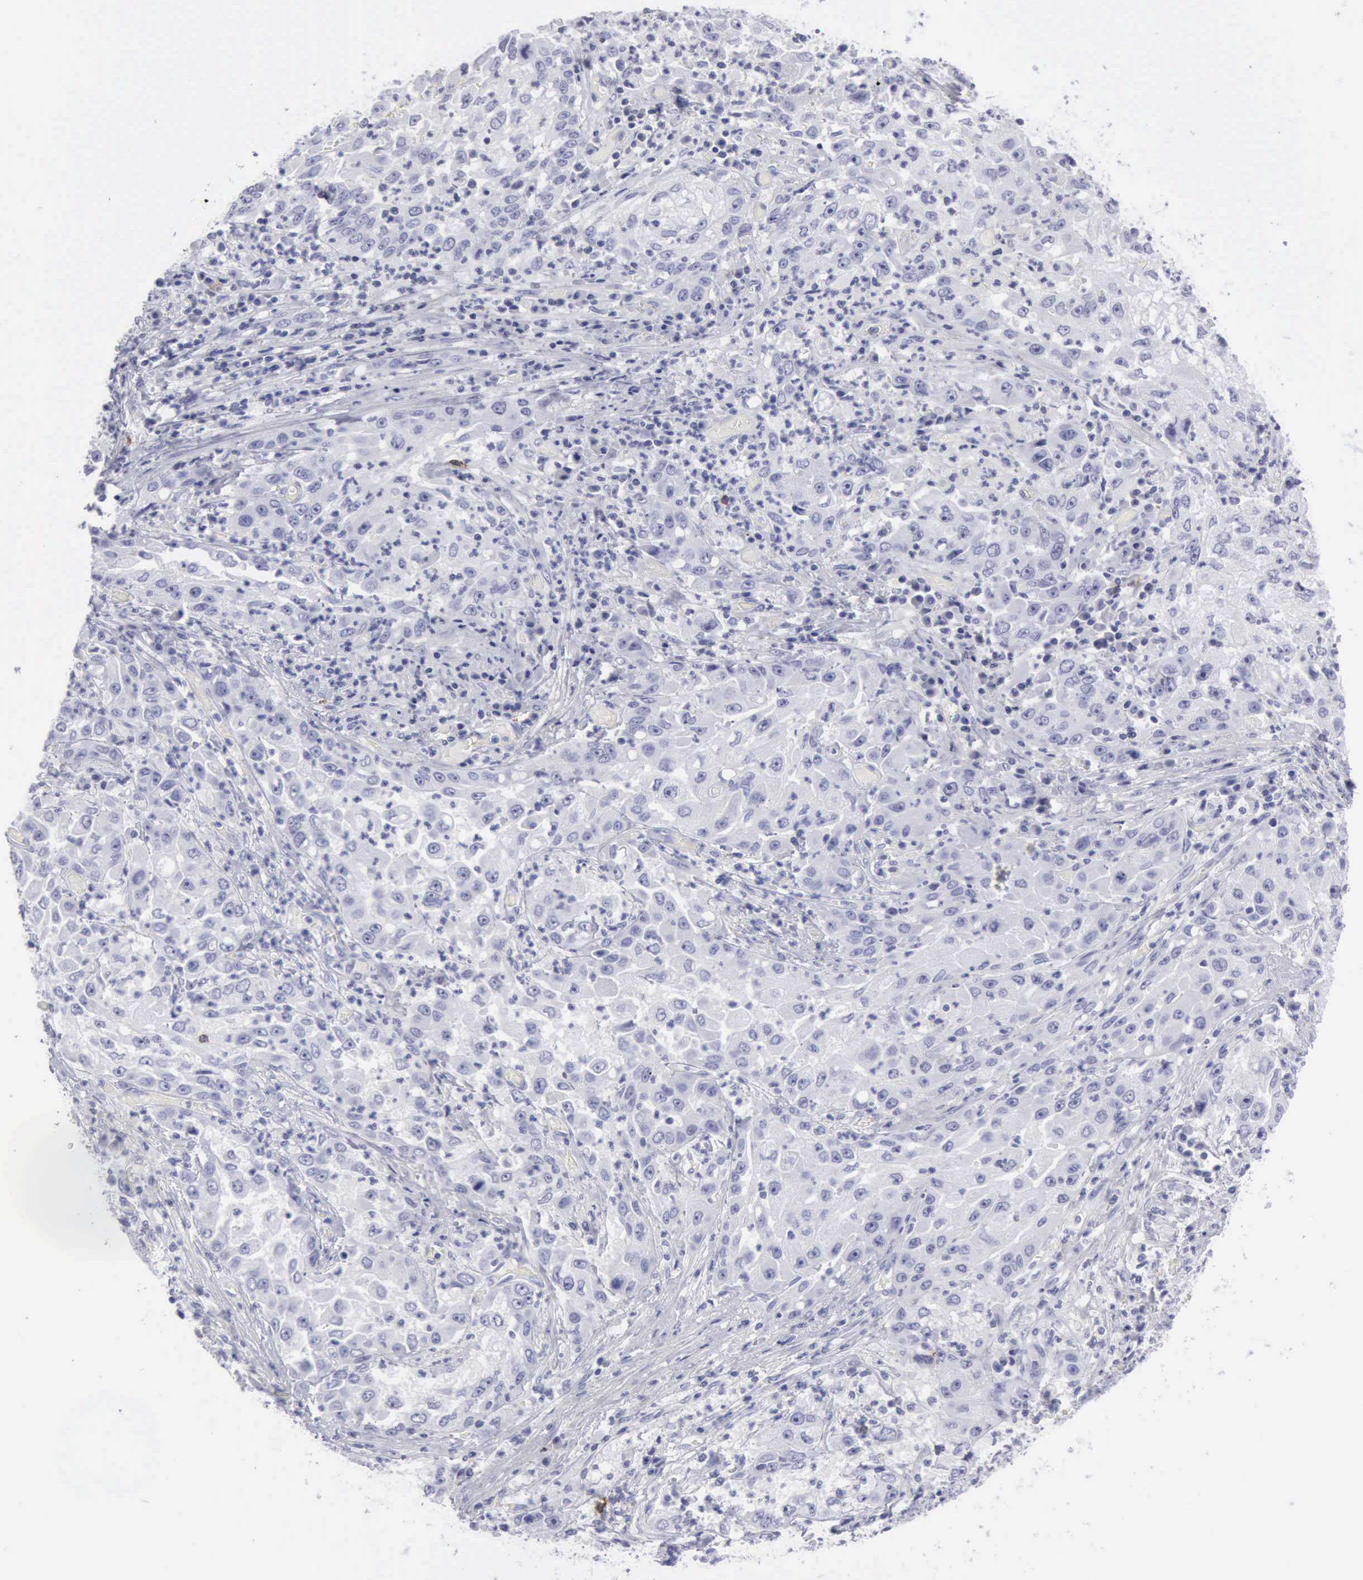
{"staining": {"intensity": "negative", "quantity": "none", "location": "none"}, "tissue": "cervical cancer", "cell_type": "Tumor cells", "image_type": "cancer", "snomed": [{"axis": "morphology", "description": "Squamous cell carcinoma, NOS"}, {"axis": "topography", "description": "Cervix"}], "caption": "A micrograph of human cervical squamous cell carcinoma is negative for staining in tumor cells.", "gene": "NCAM1", "patient": {"sex": "female", "age": 36}}